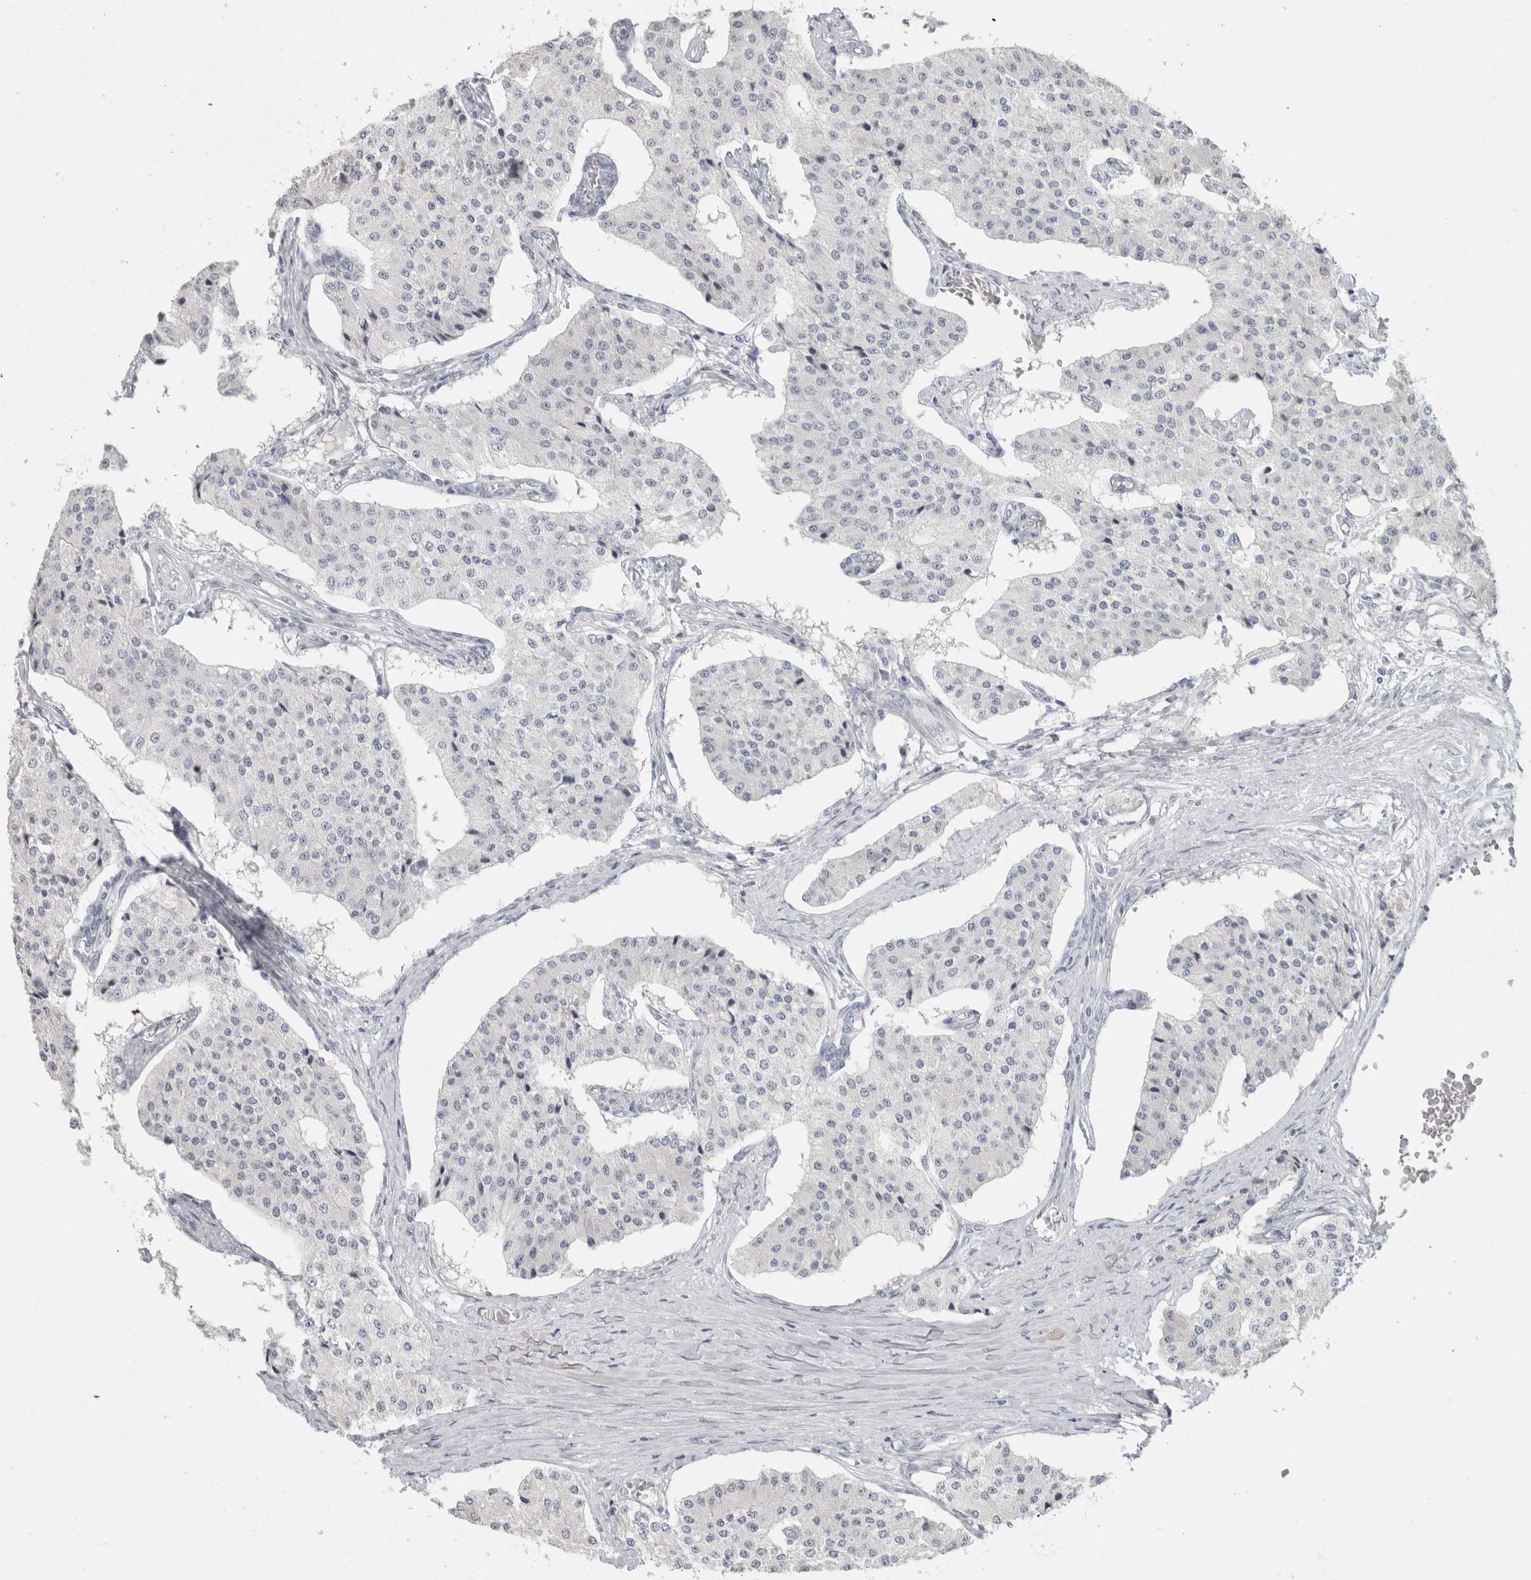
{"staining": {"intensity": "negative", "quantity": "none", "location": "none"}, "tissue": "carcinoid", "cell_type": "Tumor cells", "image_type": "cancer", "snomed": [{"axis": "morphology", "description": "Carcinoid, malignant, NOS"}, {"axis": "topography", "description": "Colon"}], "caption": "High power microscopy histopathology image of an immunohistochemistry (IHC) micrograph of malignant carcinoid, revealing no significant positivity in tumor cells.", "gene": "SLC6A1", "patient": {"sex": "female", "age": 52}}